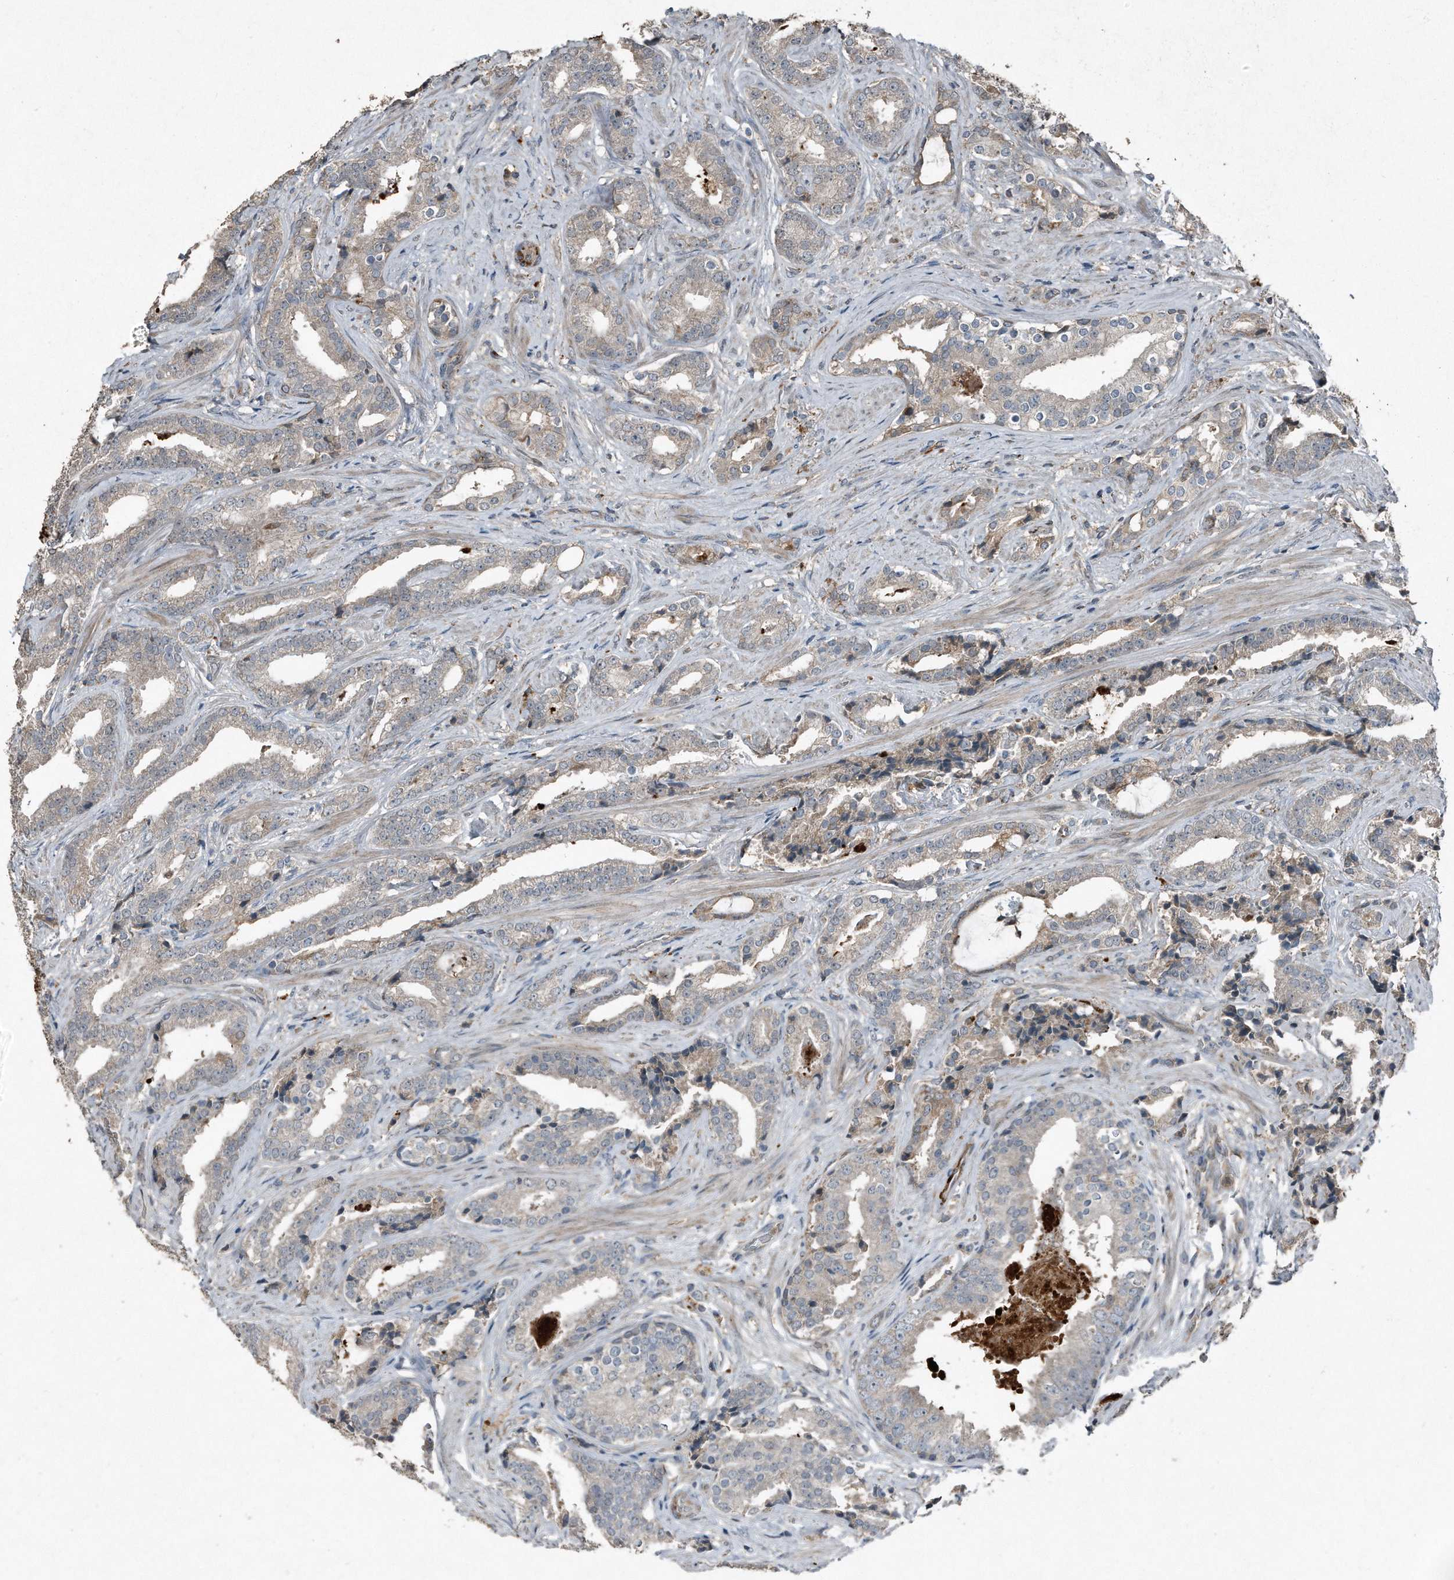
{"staining": {"intensity": "negative", "quantity": "none", "location": "none"}, "tissue": "prostate cancer", "cell_type": "Tumor cells", "image_type": "cancer", "snomed": [{"axis": "morphology", "description": "Adenocarcinoma, Low grade"}, {"axis": "topography", "description": "Prostate"}], "caption": "Human prostate cancer (adenocarcinoma (low-grade)) stained for a protein using immunohistochemistry (IHC) displays no expression in tumor cells.", "gene": "C9", "patient": {"sex": "male", "age": 67}}